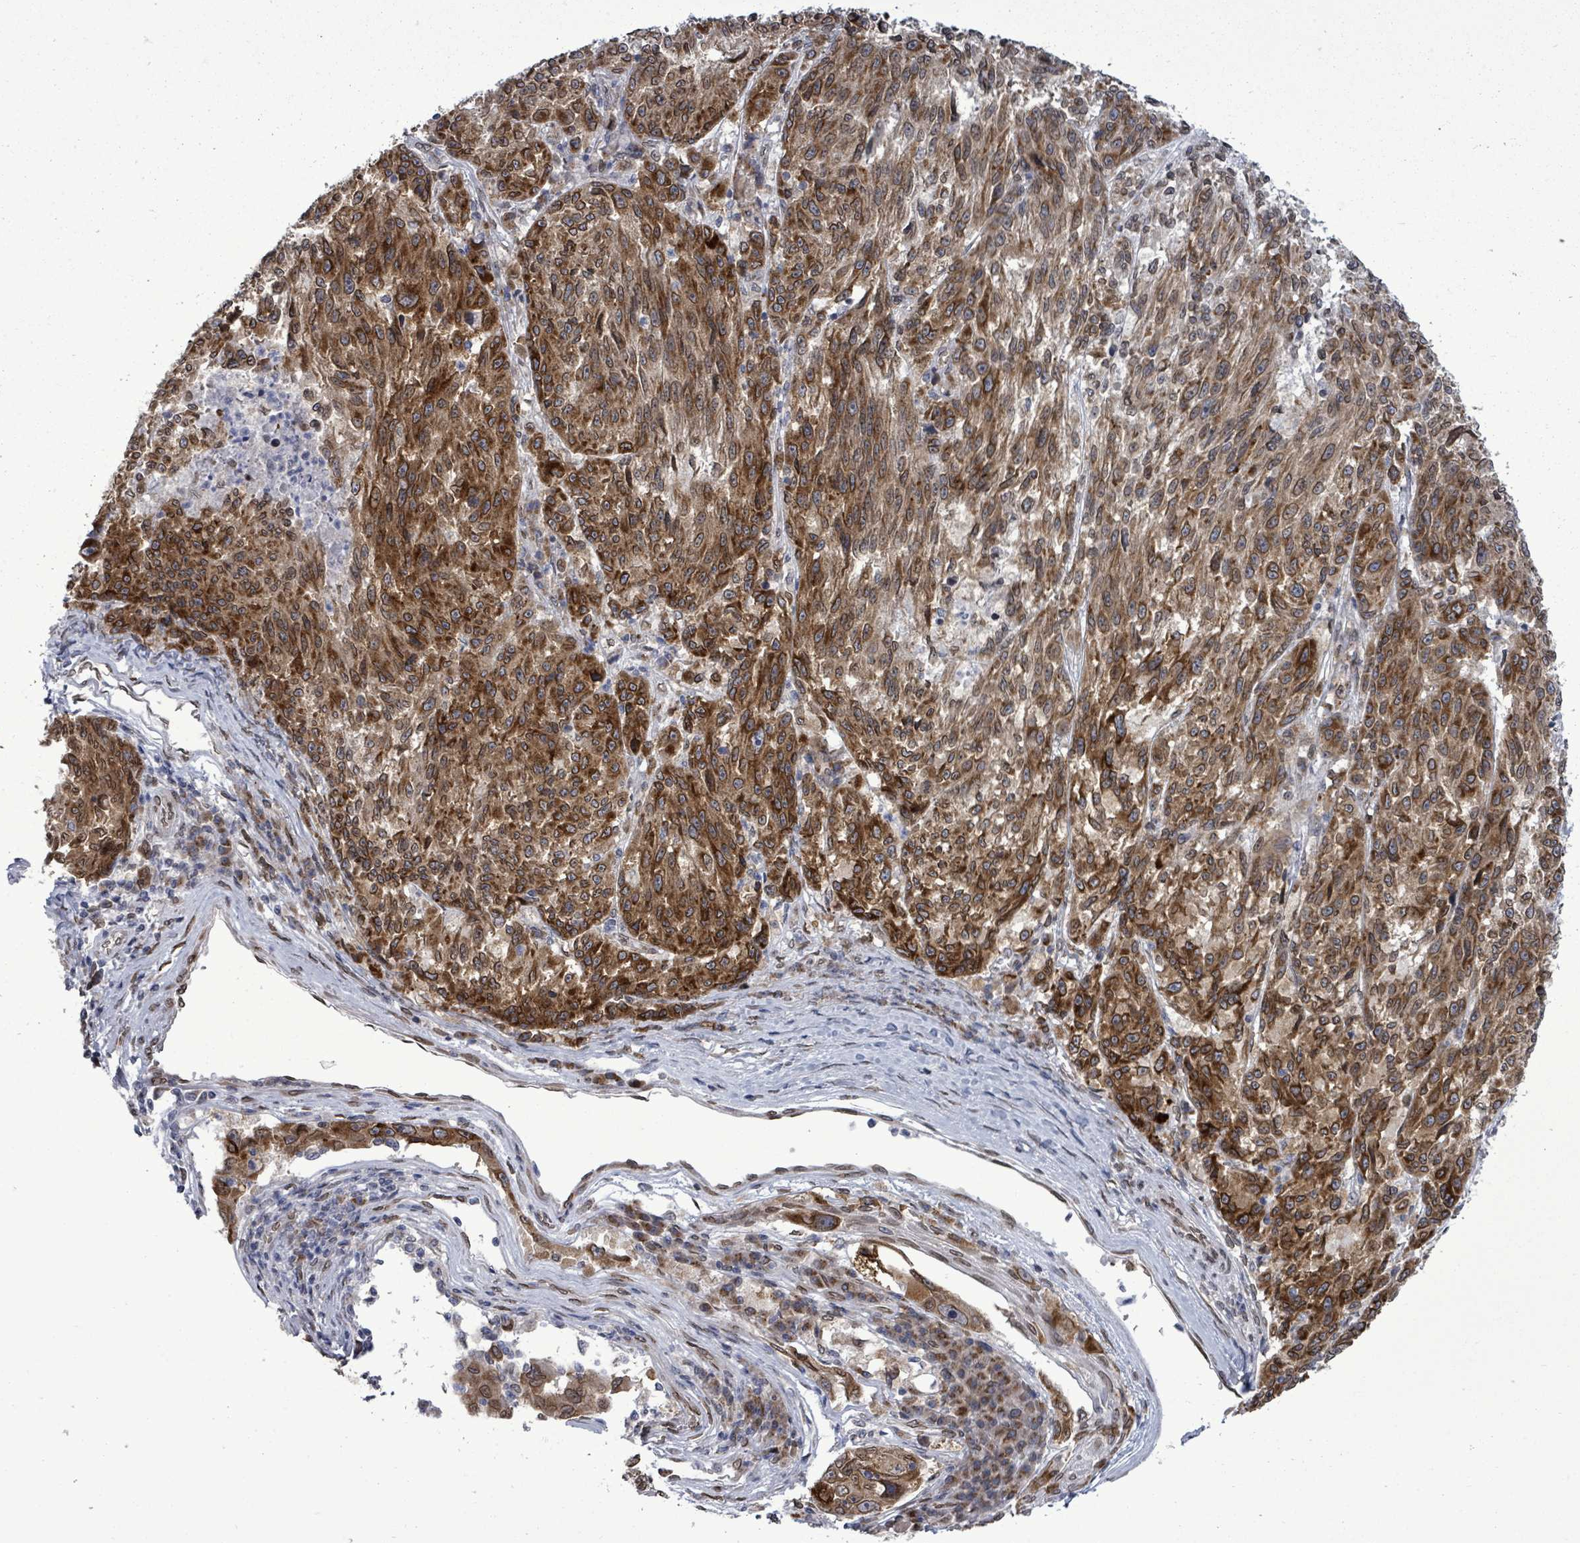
{"staining": {"intensity": "strong", "quantity": ">75%", "location": "cytoplasmic/membranous,nuclear"}, "tissue": "melanoma", "cell_type": "Tumor cells", "image_type": "cancer", "snomed": [{"axis": "morphology", "description": "Malignant melanoma, NOS"}, {"axis": "topography", "description": "Skin"}], "caption": "A photomicrograph of malignant melanoma stained for a protein demonstrates strong cytoplasmic/membranous and nuclear brown staining in tumor cells.", "gene": "ARFGAP1", "patient": {"sex": "male", "age": 53}}